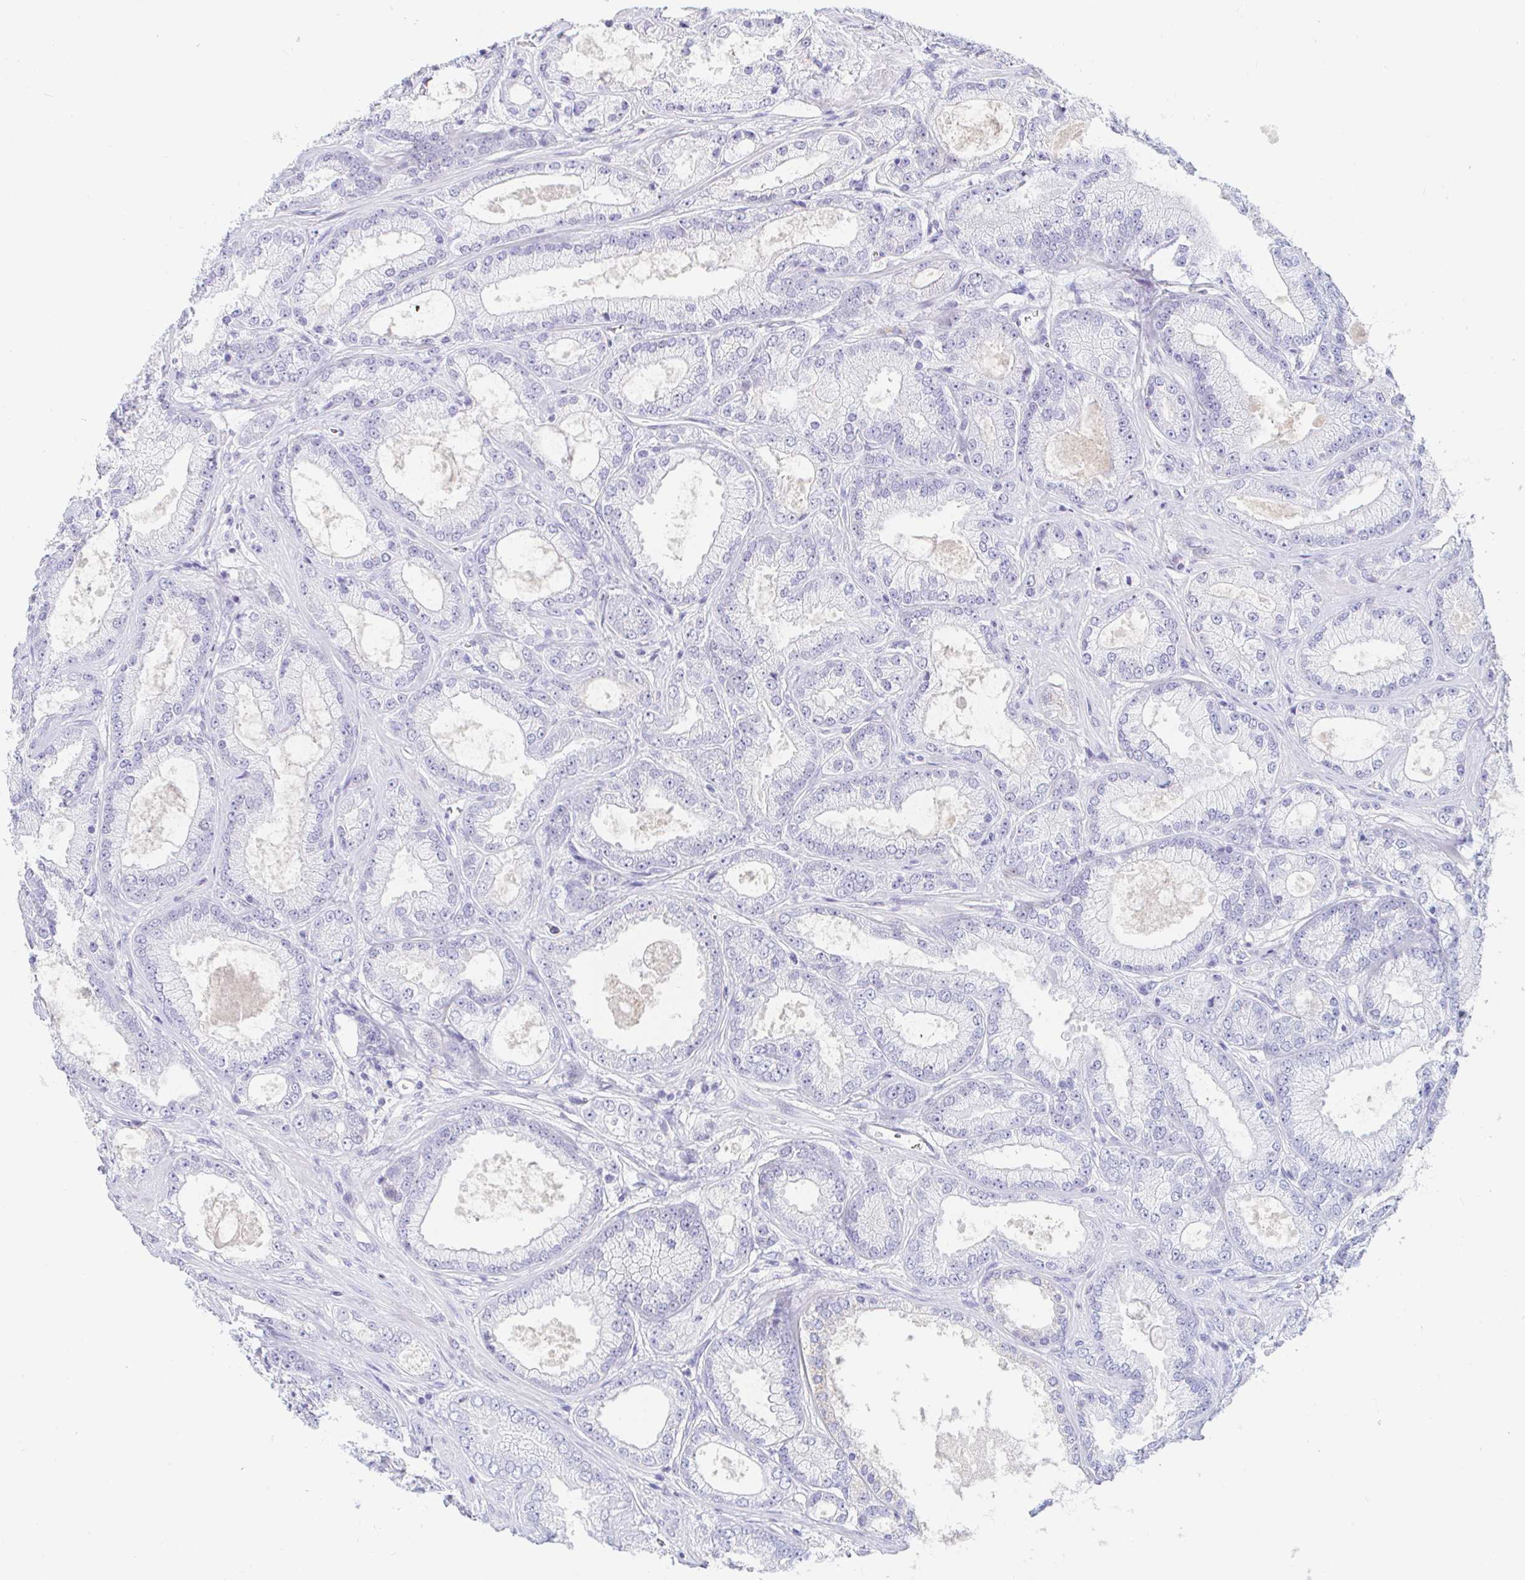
{"staining": {"intensity": "negative", "quantity": "none", "location": "none"}, "tissue": "prostate cancer", "cell_type": "Tumor cells", "image_type": "cancer", "snomed": [{"axis": "morphology", "description": "Adenocarcinoma, High grade"}, {"axis": "topography", "description": "Prostate"}], "caption": "A photomicrograph of human prostate cancer (high-grade adenocarcinoma) is negative for staining in tumor cells.", "gene": "TEX44", "patient": {"sex": "male", "age": 67}}